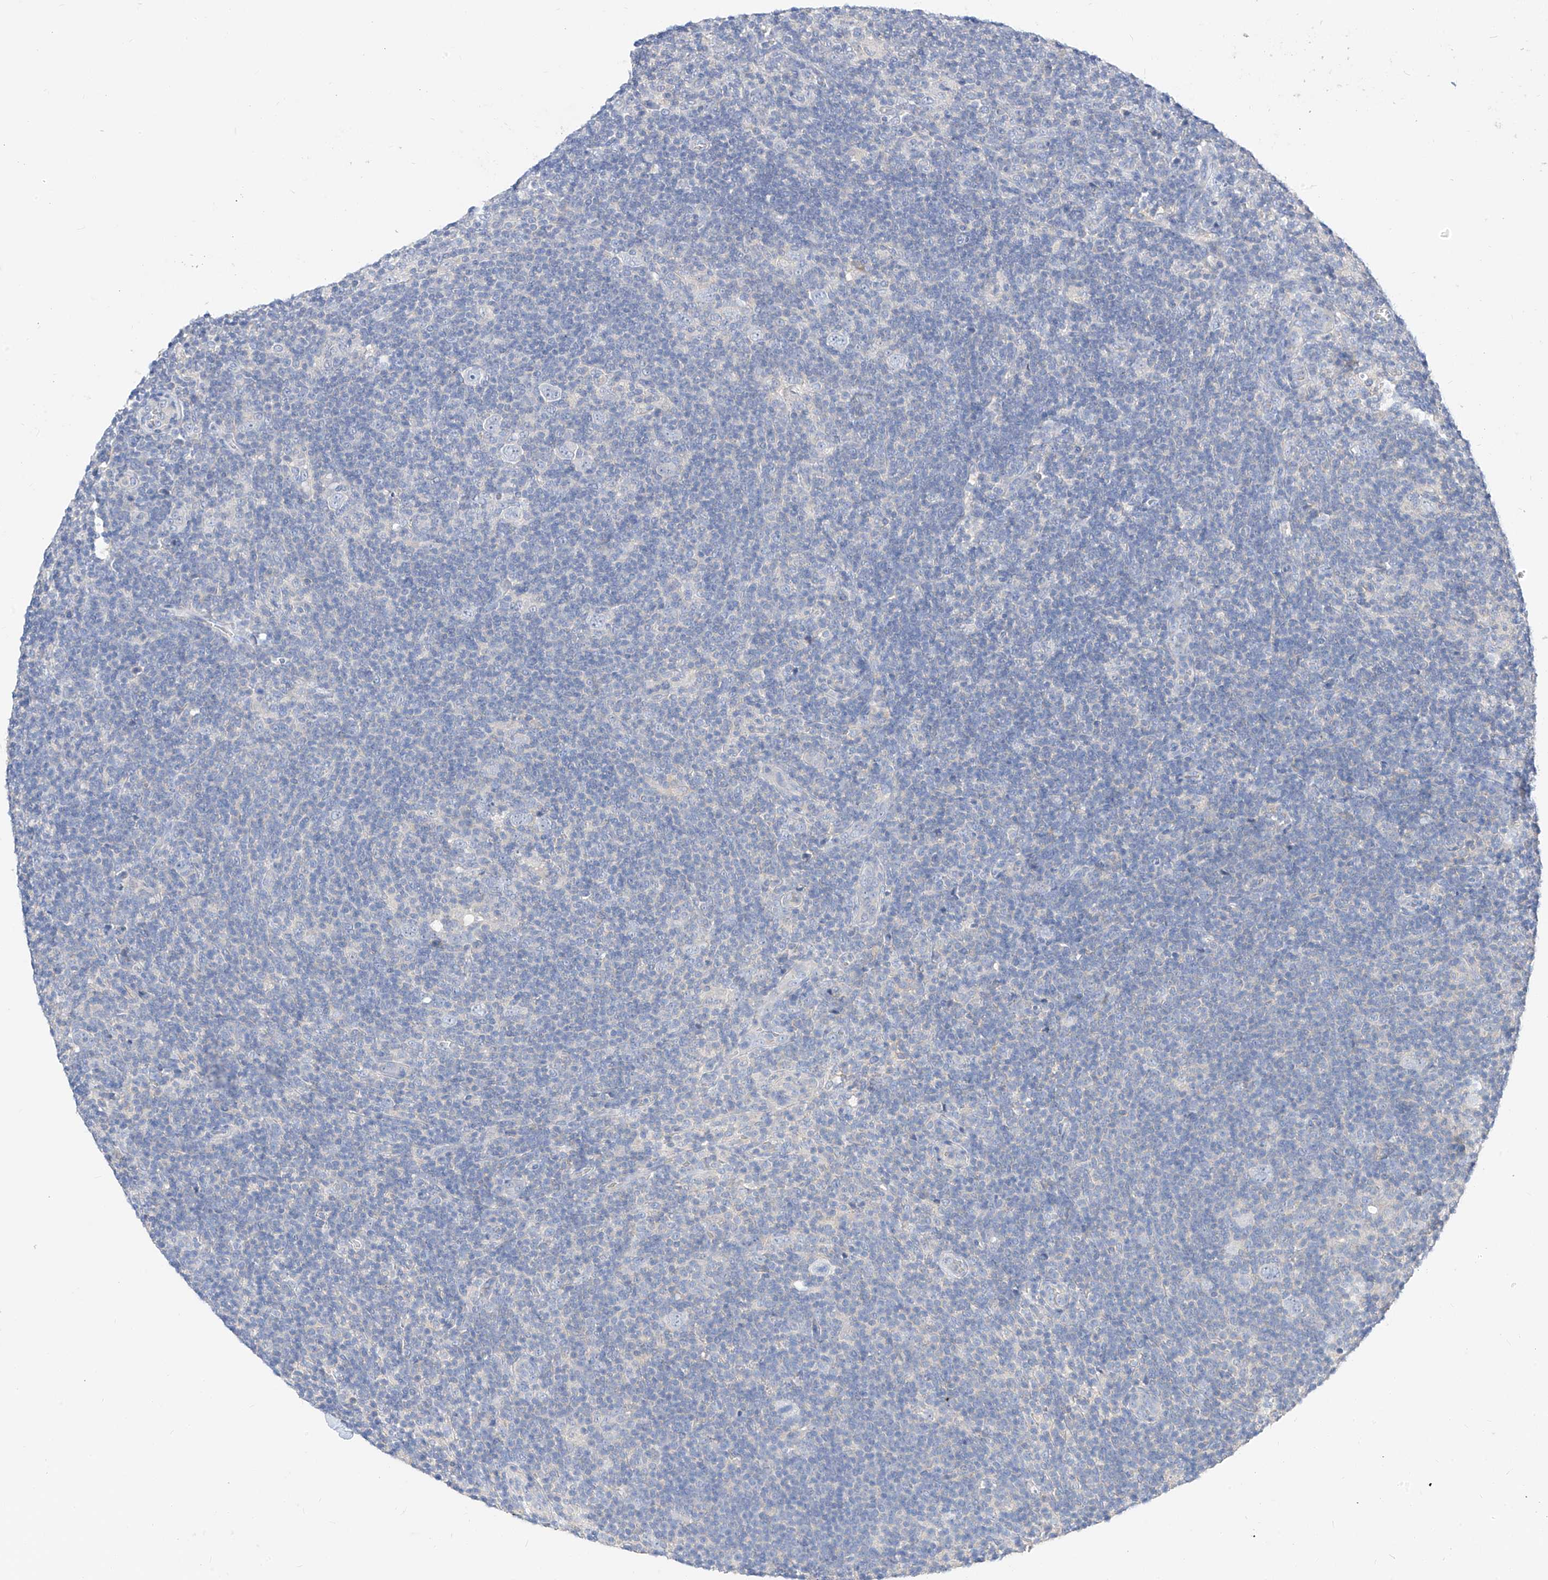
{"staining": {"intensity": "negative", "quantity": "none", "location": "none"}, "tissue": "lymphoma", "cell_type": "Tumor cells", "image_type": "cancer", "snomed": [{"axis": "morphology", "description": "Hodgkin's disease, NOS"}, {"axis": "topography", "description": "Lymph node"}], "caption": "The IHC photomicrograph has no significant expression in tumor cells of Hodgkin's disease tissue. (DAB (3,3'-diaminobenzidine) immunohistochemistry, high magnification).", "gene": "ZZEF1", "patient": {"sex": "female", "age": 57}}